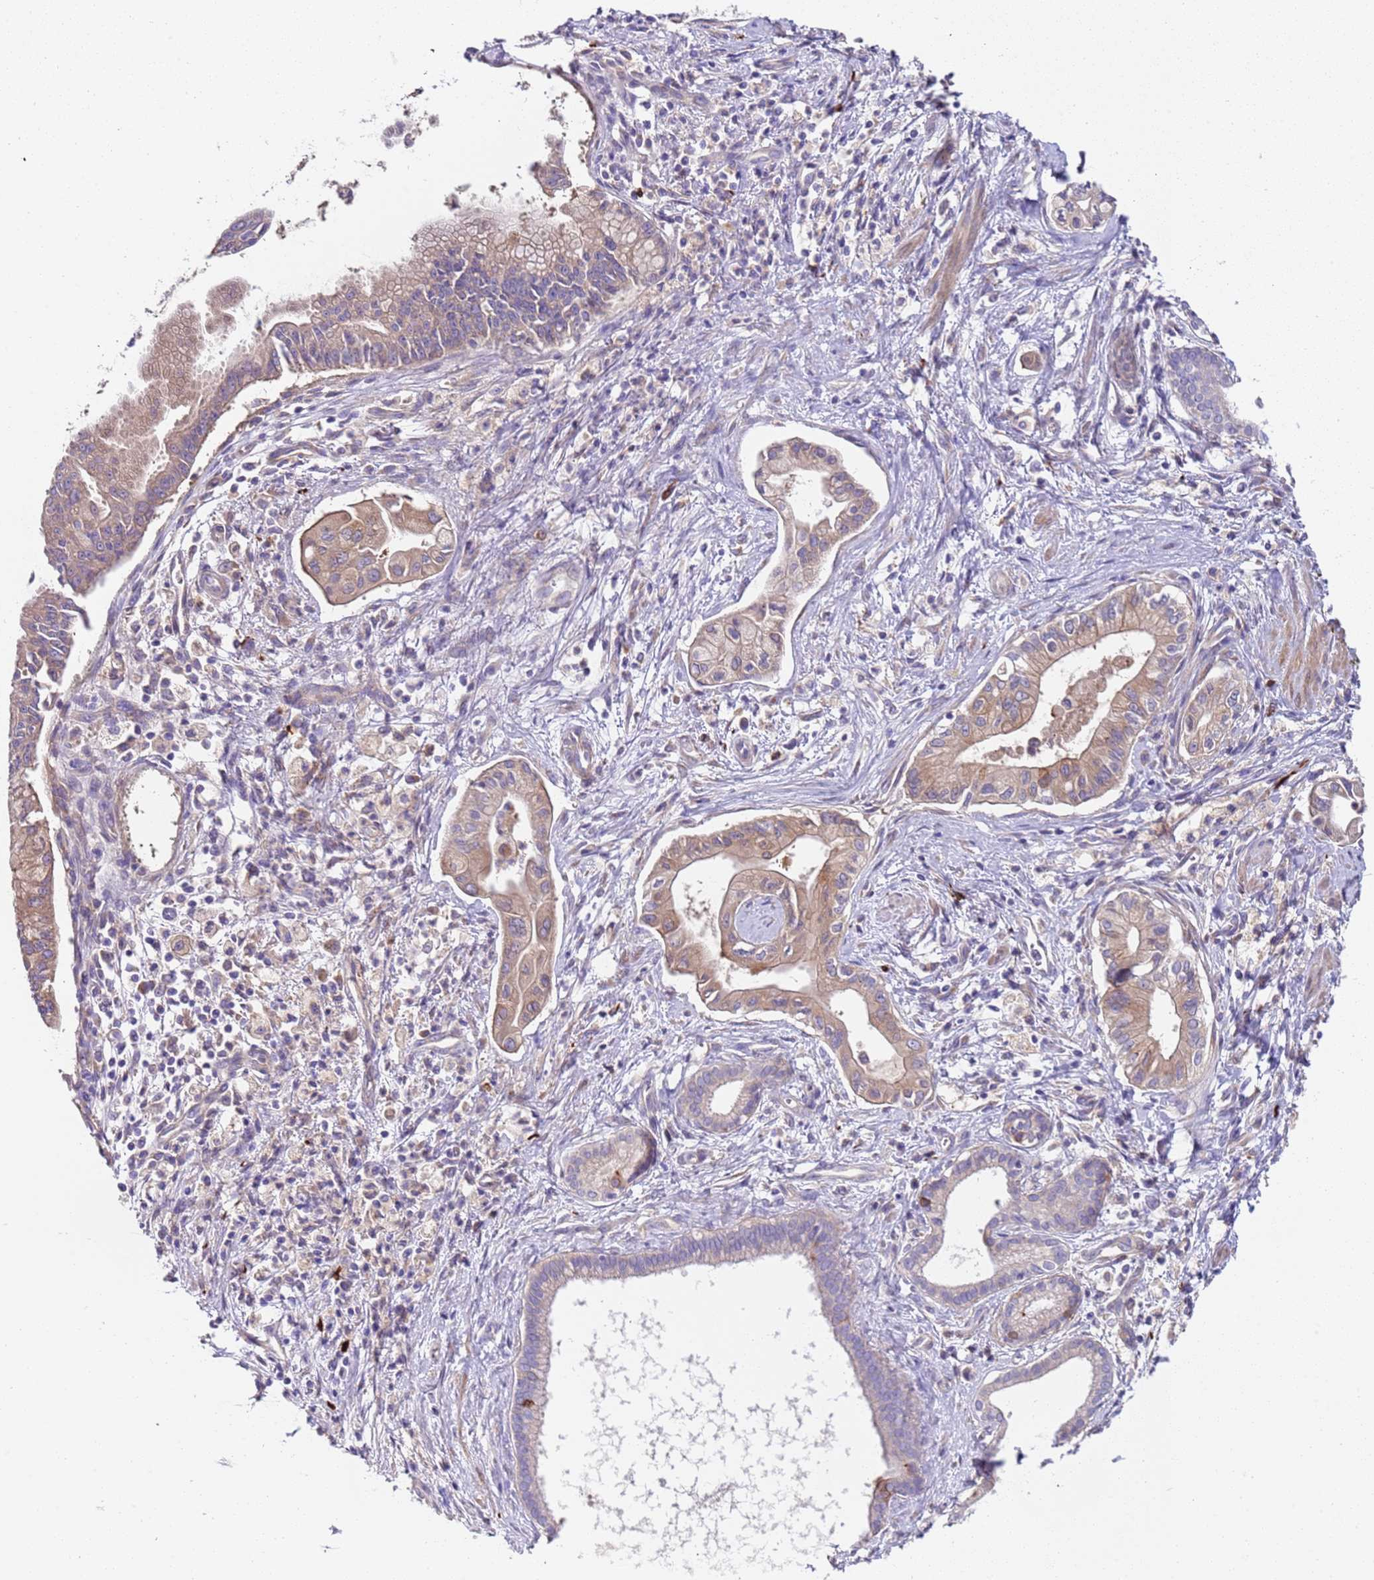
{"staining": {"intensity": "weak", "quantity": ">75%", "location": "cytoplasmic/membranous"}, "tissue": "pancreatic cancer", "cell_type": "Tumor cells", "image_type": "cancer", "snomed": [{"axis": "morphology", "description": "Adenocarcinoma, NOS"}, {"axis": "topography", "description": "Pancreas"}], "caption": "Immunohistochemistry staining of adenocarcinoma (pancreatic), which displays low levels of weak cytoplasmic/membranous positivity in about >75% of tumor cells indicating weak cytoplasmic/membranous protein expression. The staining was performed using DAB (3,3'-diaminobenzidine) (brown) for protein detection and nuclei were counterstained in hematoxylin (blue).", "gene": "PAQR7", "patient": {"sex": "male", "age": 78}}